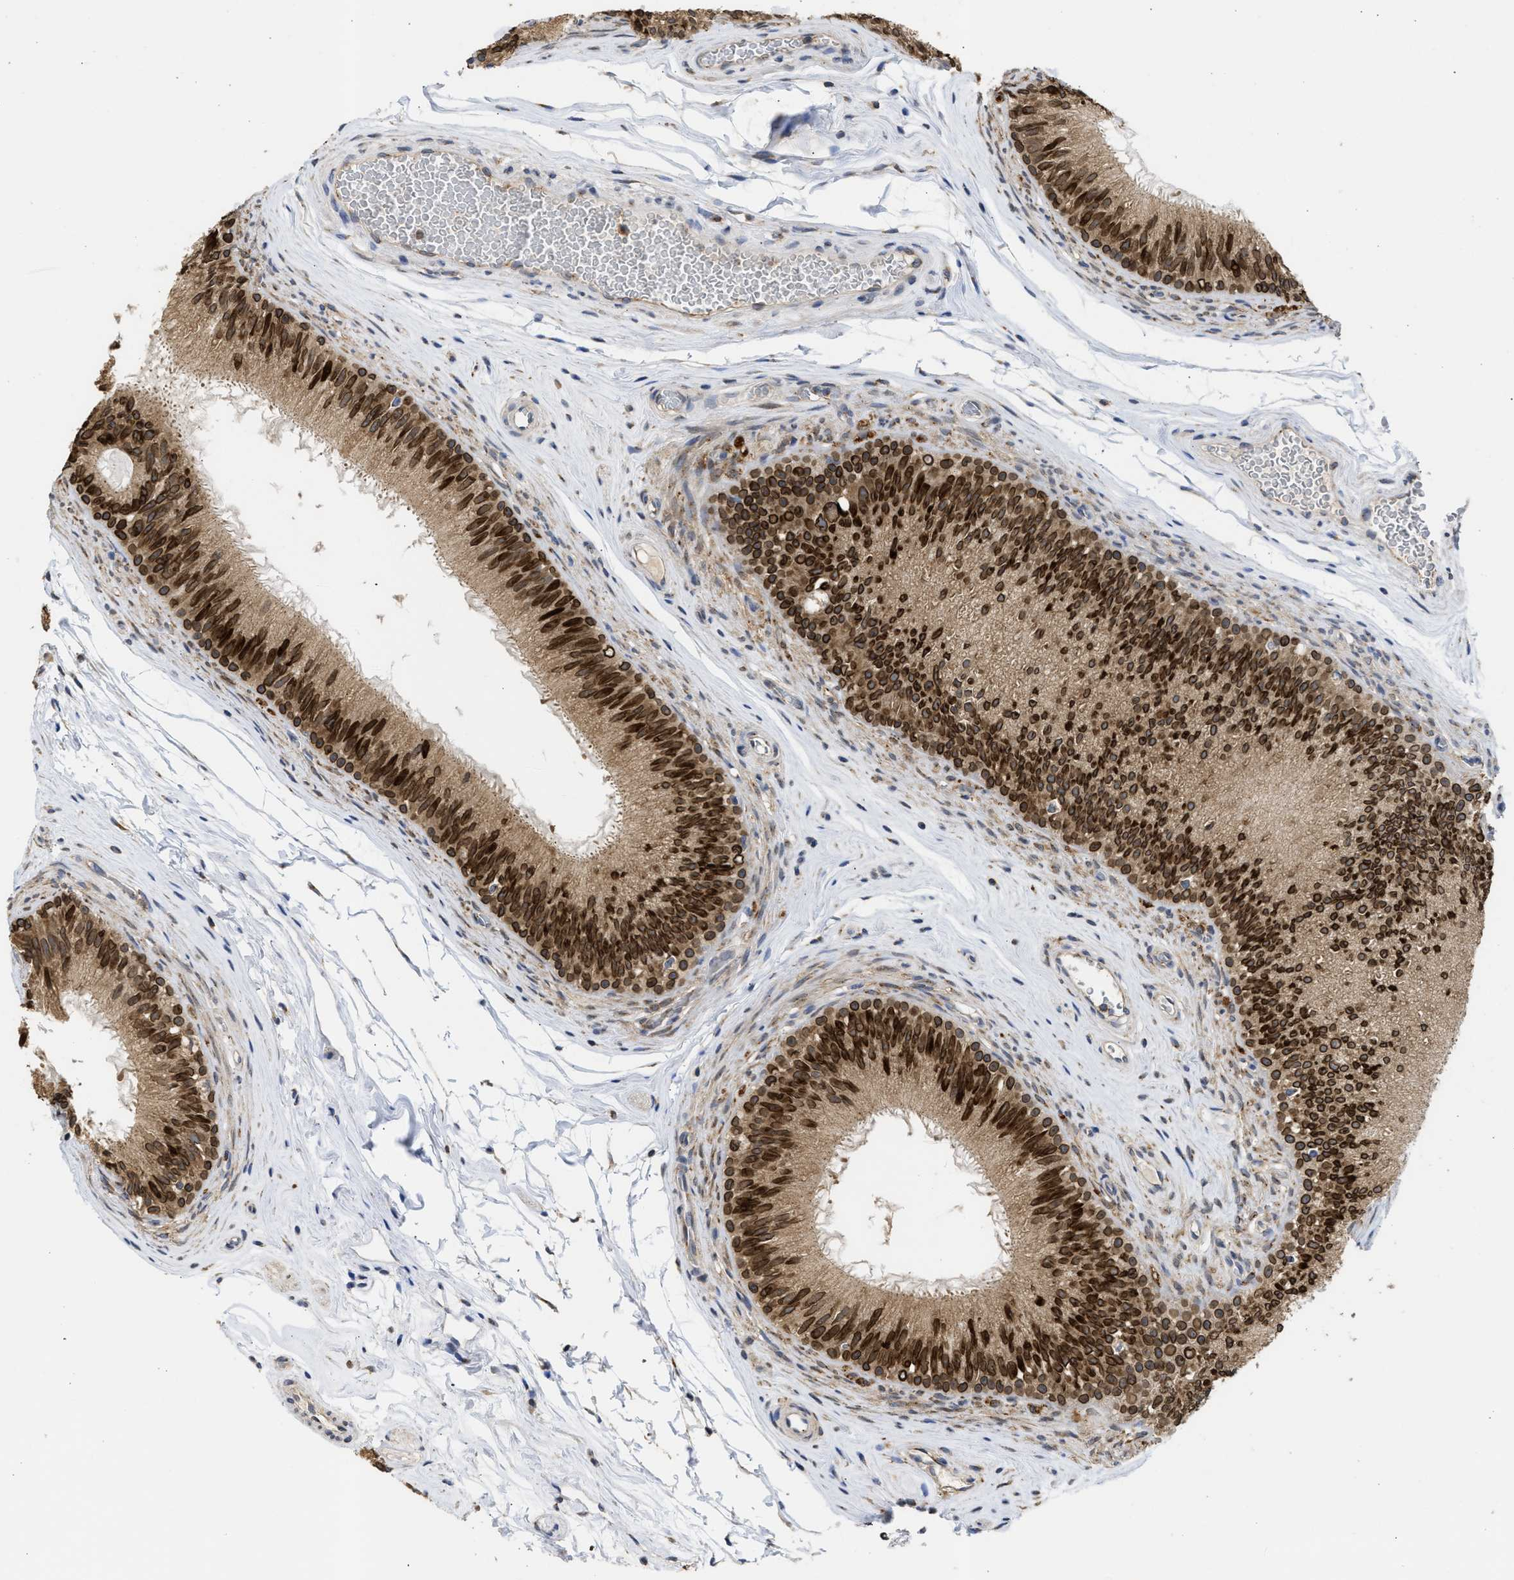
{"staining": {"intensity": "strong", "quantity": ">75%", "location": "cytoplasmic/membranous,nuclear"}, "tissue": "epididymis", "cell_type": "Glandular cells", "image_type": "normal", "snomed": [{"axis": "morphology", "description": "Normal tissue, NOS"}, {"axis": "topography", "description": "Testis"}, {"axis": "topography", "description": "Epididymis"}], "caption": "Epididymis stained for a protein (brown) reveals strong cytoplasmic/membranous,nuclear positive positivity in about >75% of glandular cells.", "gene": "DNAJC1", "patient": {"sex": "male", "age": 36}}